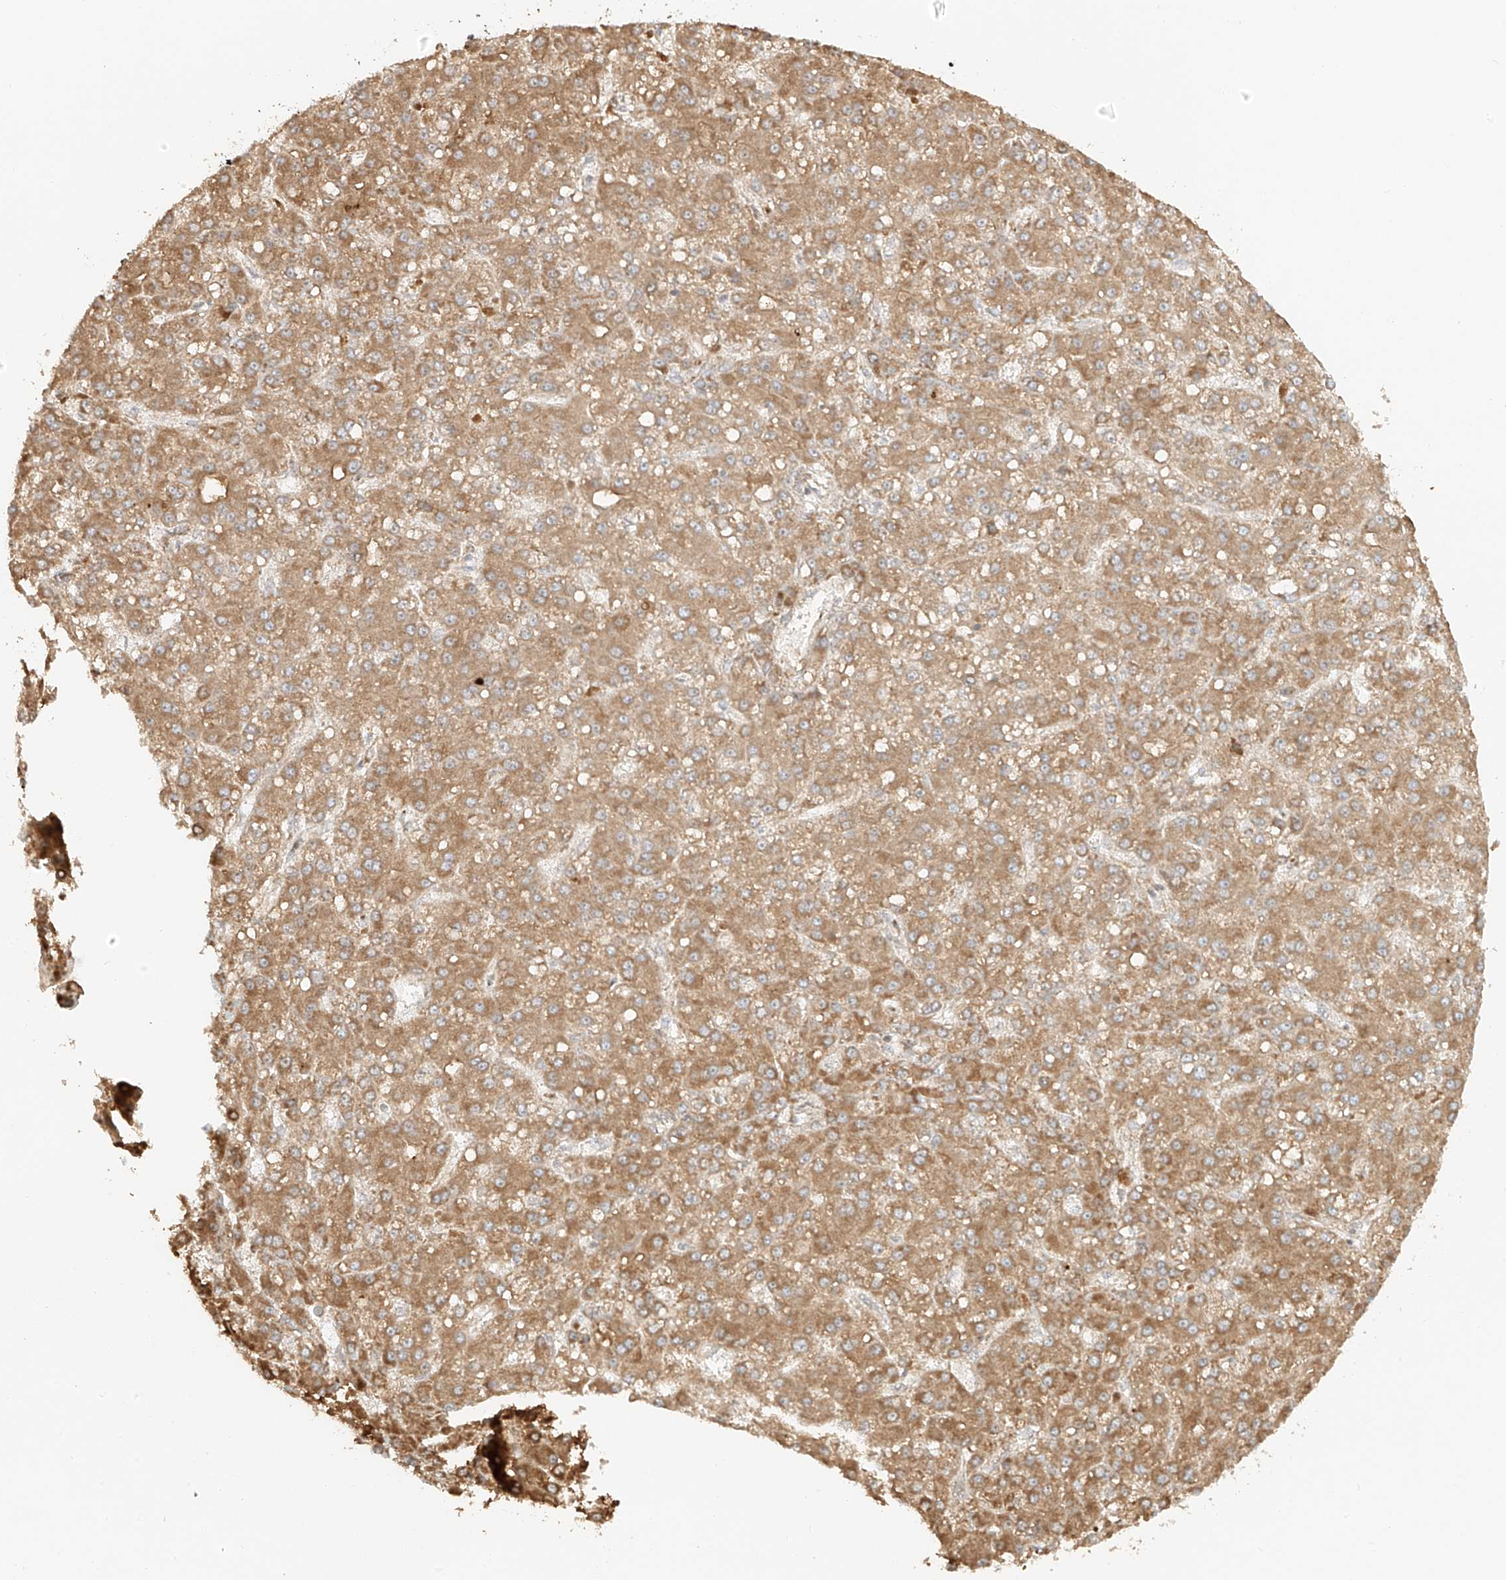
{"staining": {"intensity": "moderate", "quantity": ">75%", "location": "cytoplasmic/membranous"}, "tissue": "liver cancer", "cell_type": "Tumor cells", "image_type": "cancer", "snomed": [{"axis": "morphology", "description": "Carcinoma, Hepatocellular, NOS"}, {"axis": "topography", "description": "Liver"}], "caption": "Human hepatocellular carcinoma (liver) stained with a brown dye demonstrates moderate cytoplasmic/membranous positive expression in about >75% of tumor cells.", "gene": "MIPEP", "patient": {"sex": "male", "age": 67}}